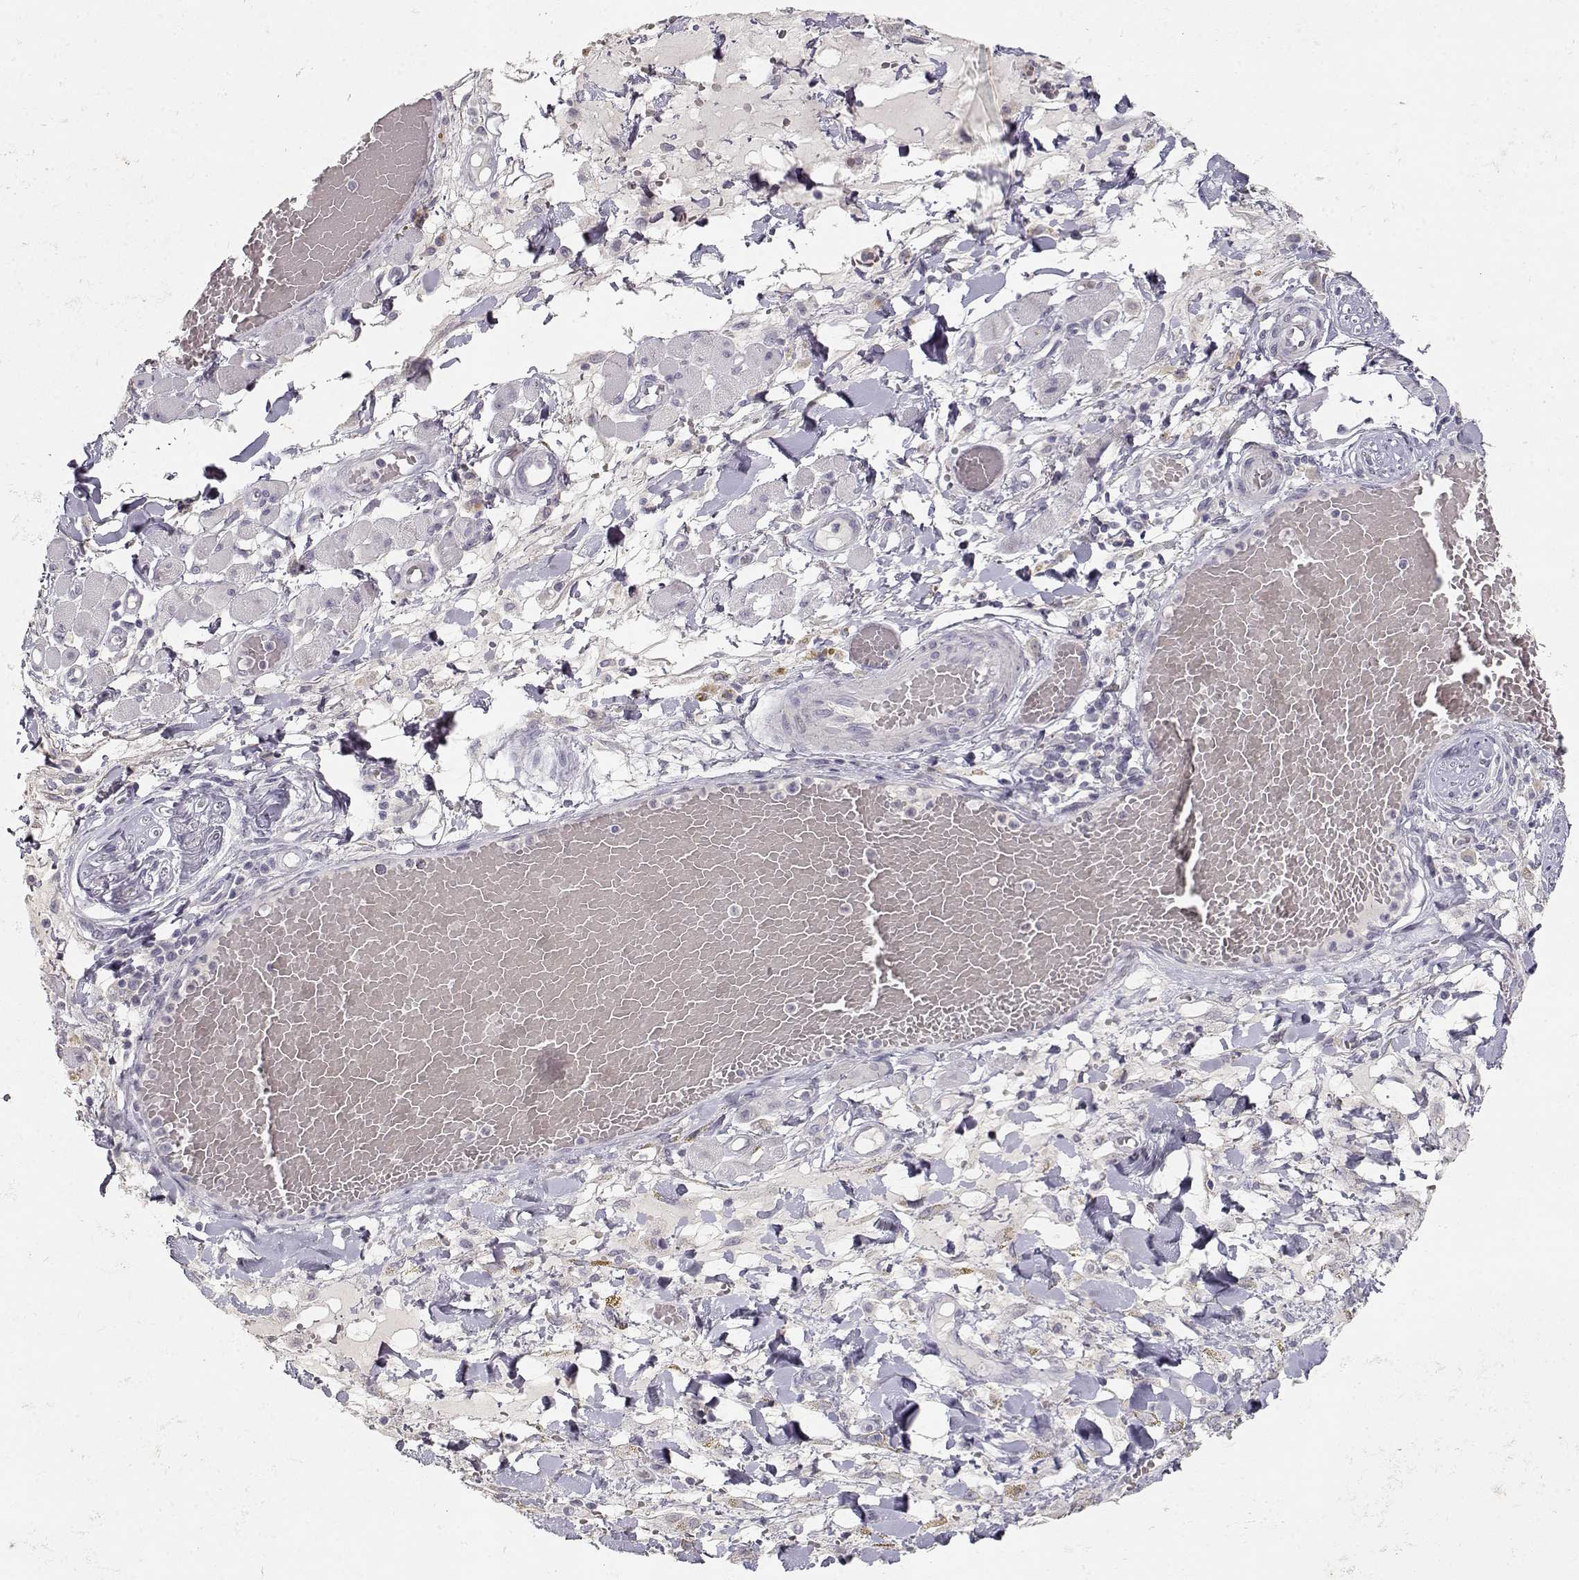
{"staining": {"intensity": "negative", "quantity": "none", "location": "none"}, "tissue": "melanoma", "cell_type": "Tumor cells", "image_type": "cancer", "snomed": [{"axis": "morphology", "description": "Malignant melanoma, NOS"}, {"axis": "topography", "description": "Skin"}], "caption": "The photomicrograph demonstrates no significant staining in tumor cells of melanoma.", "gene": "TPH2", "patient": {"sex": "female", "age": 91}}